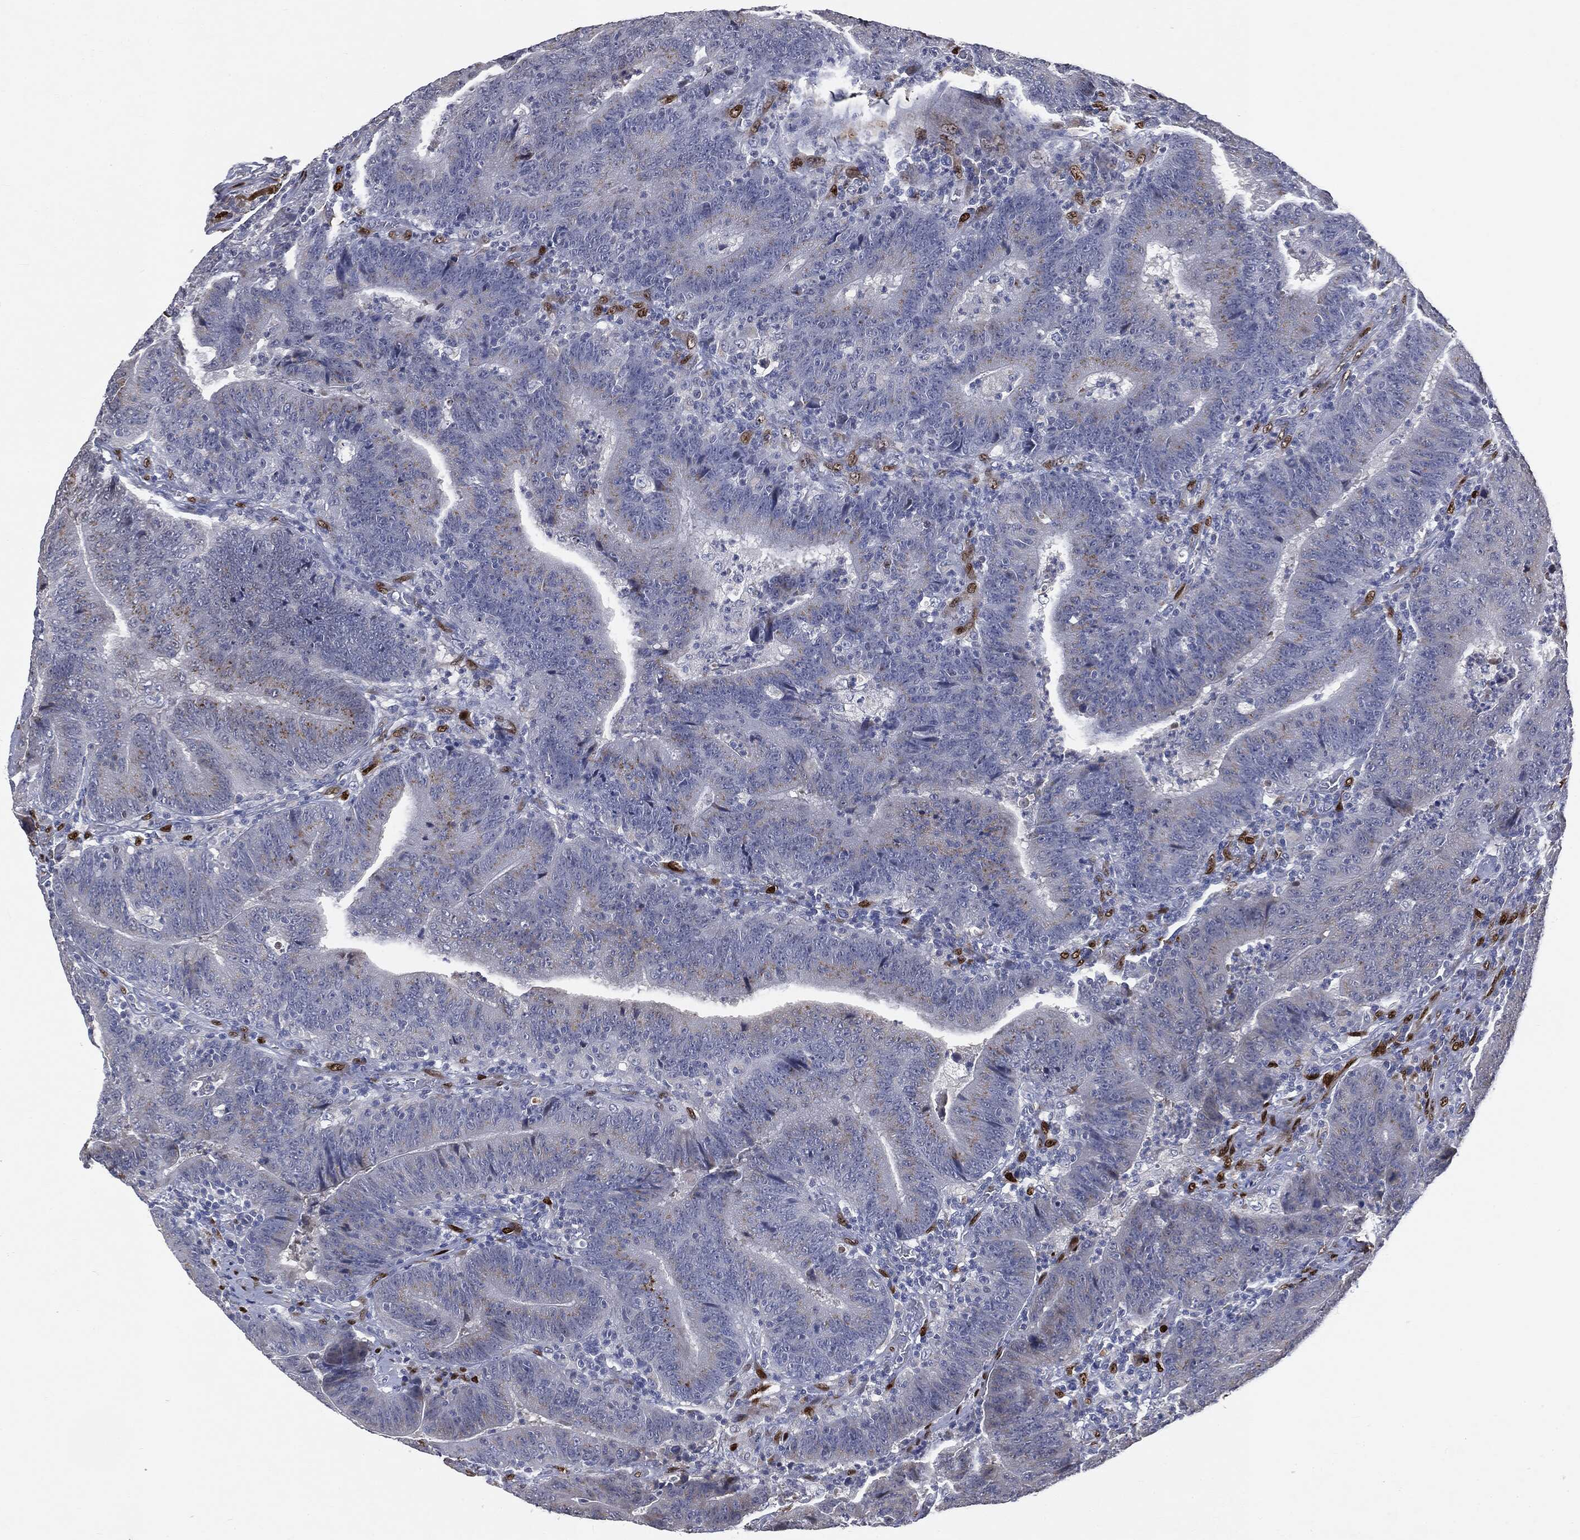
{"staining": {"intensity": "weak", "quantity": "<25%", "location": "cytoplasmic/membranous"}, "tissue": "colorectal cancer", "cell_type": "Tumor cells", "image_type": "cancer", "snomed": [{"axis": "morphology", "description": "Adenocarcinoma, NOS"}, {"axis": "topography", "description": "Colon"}], "caption": "Immunohistochemistry (IHC) histopathology image of colorectal cancer (adenocarcinoma) stained for a protein (brown), which shows no positivity in tumor cells.", "gene": "CASD1", "patient": {"sex": "female", "age": 75}}